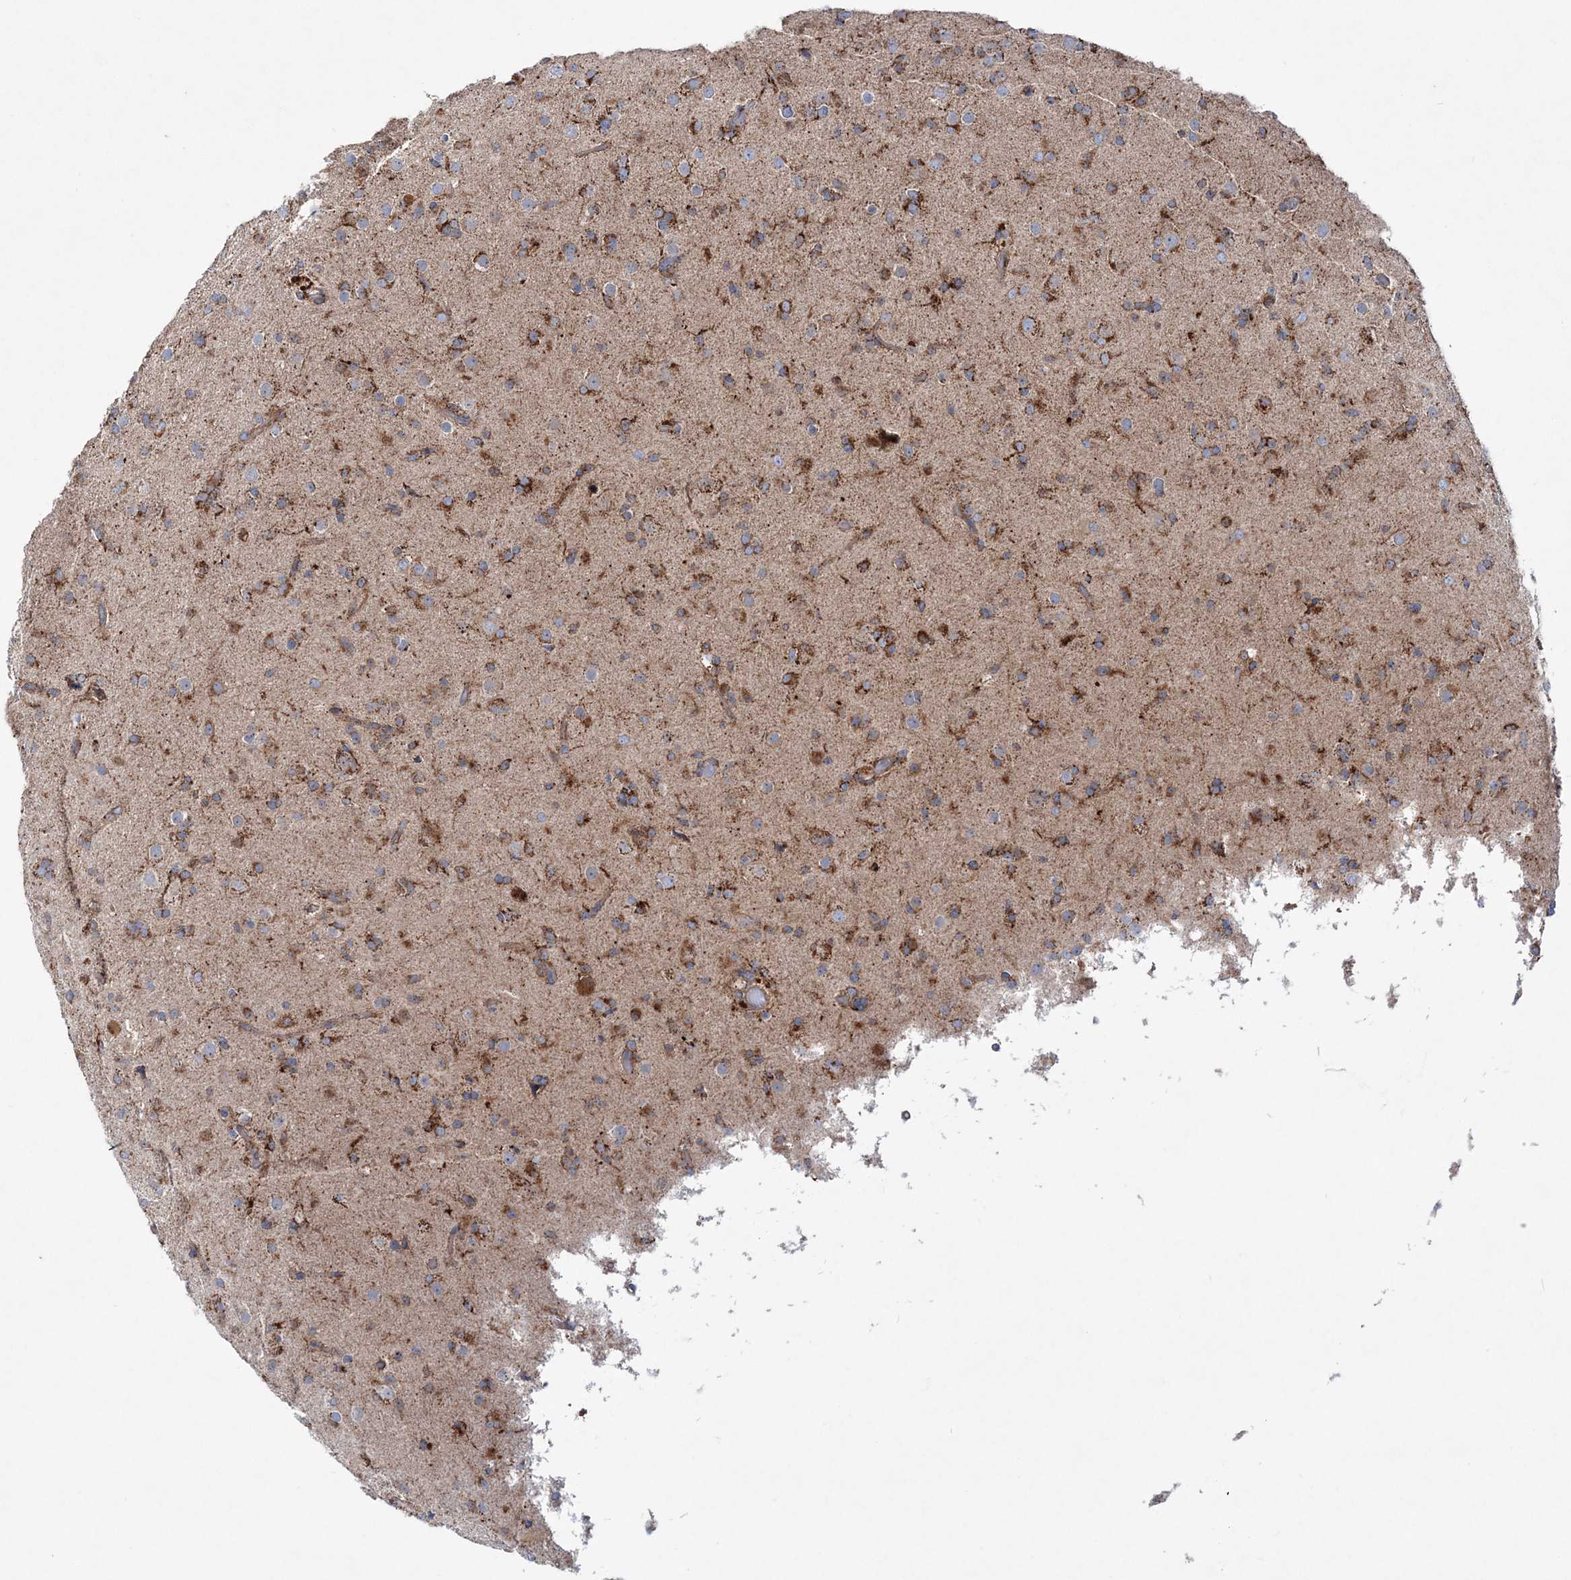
{"staining": {"intensity": "moderate", "quantity": "25%-75%", "location": "cytoplasmic/membranous"}, "tissue": "glioma", "cell_type": "Tumor cells", "image_type": "cancer", "snomed": [{"axis": "morphology", "description": "Glioma, malignant, Low grade"}, {"axis": "topography", "description": "Brain"}], "caption": "Human low-grade glioma (malignant) stained with a brown dye demonstrates moderate cytoplasmic/membranous positive staining in about 25%-75% of tumor cells.", "gene": "NGLY1", "patient": {"sex": "male", "age": 65}}